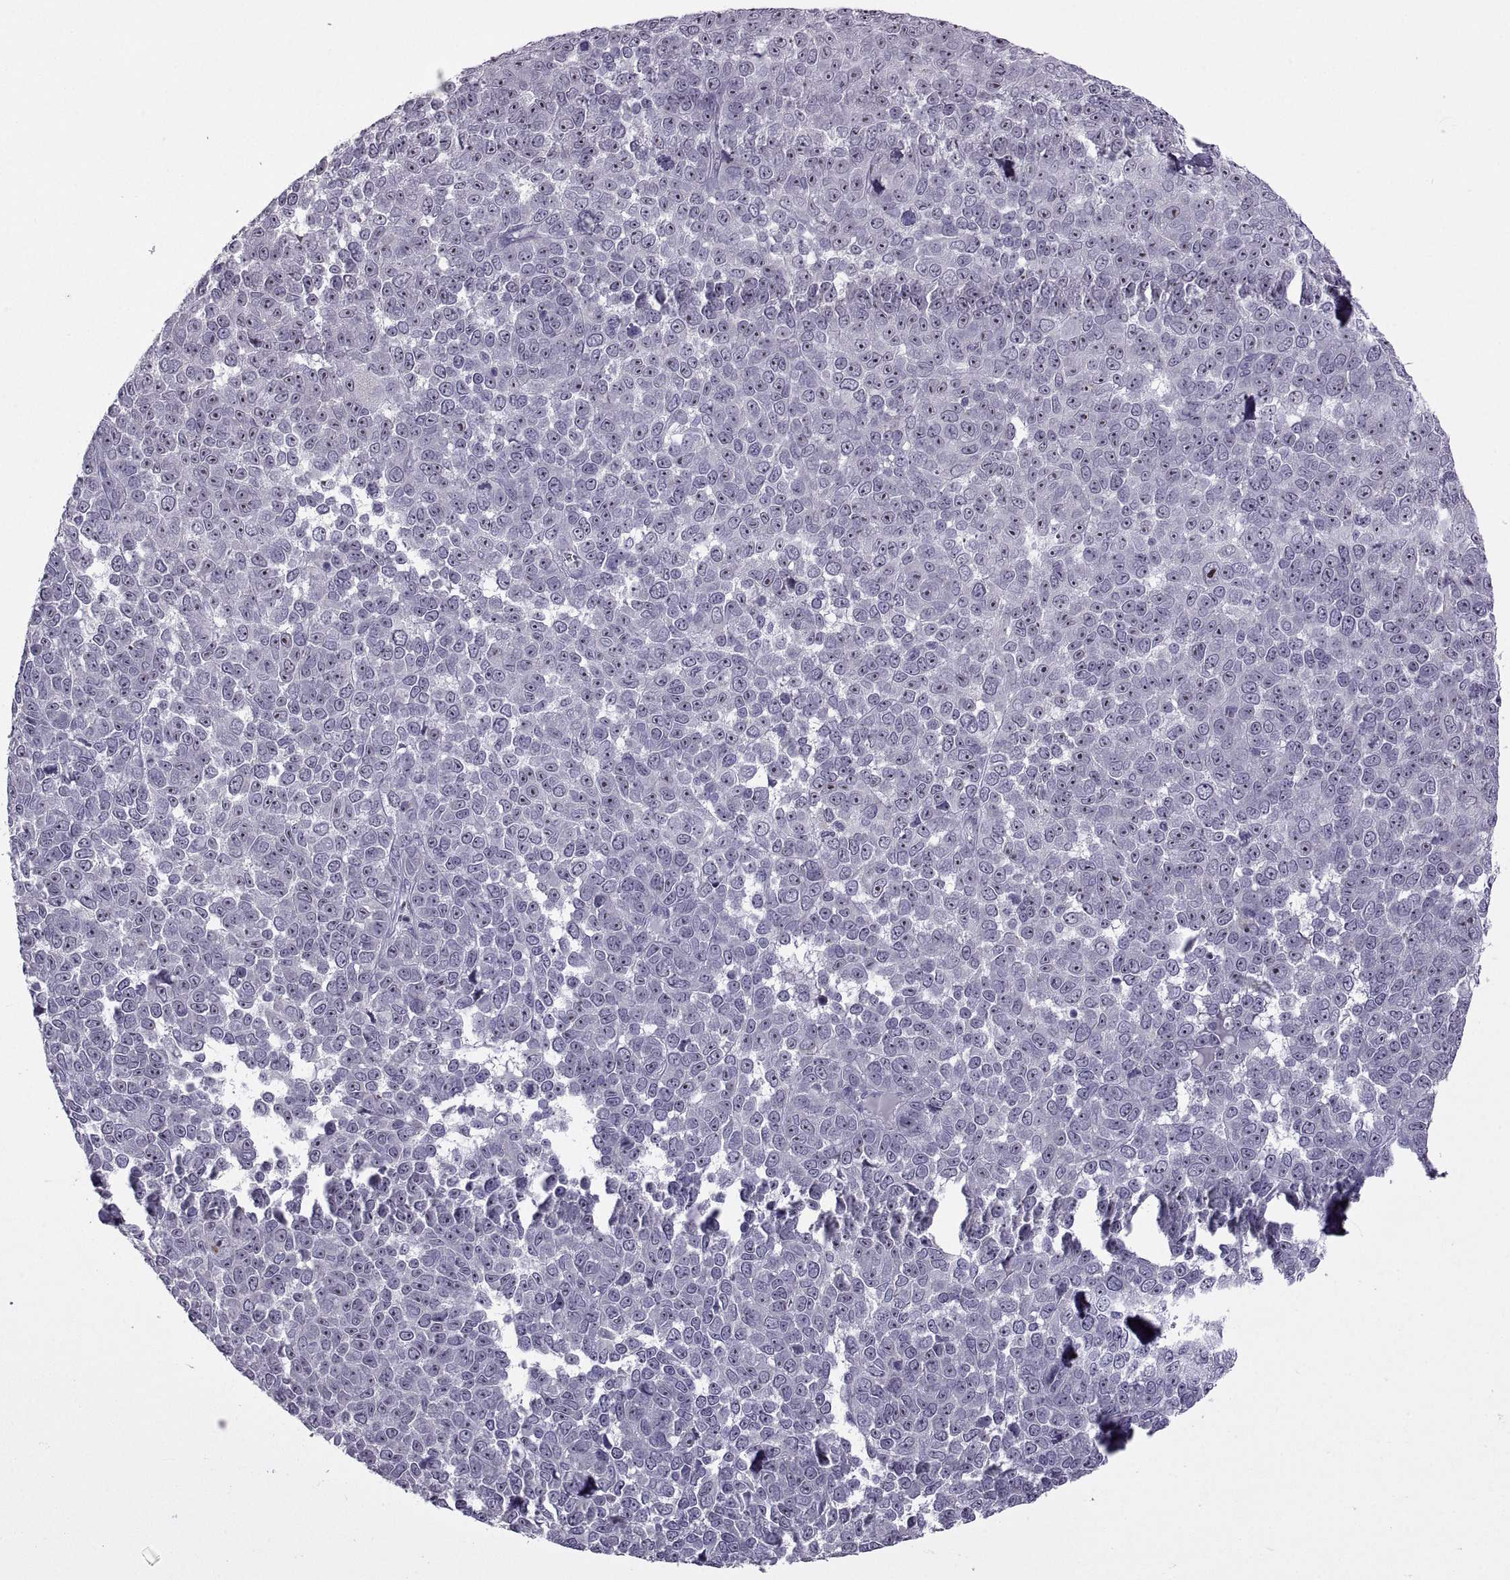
{"staining": {"intensity": "negative", "quantity": "none", "location": "none"}, "tissue": "melanoma", "cell_type": "Tumor cells", "image_type": "cancer", "snomed": [{"axis": "morphology", "description": "Malignant melanoma, NOS"}, {"axis": "topography", "description": "Skin"}], "caption": "High power microscopy histopathology image of an immunohistochemistry photomicrograph of melanoma, revealing no significant expression in tumor cells. Brightfield microscopy of IHC stained with DAB (3,3'-diaminobenzidine) (brown) and hematoxylin (blue), captured at high magnification.", "gene": "ASIC2", "patient": {"sex": "female", "age": 95}}